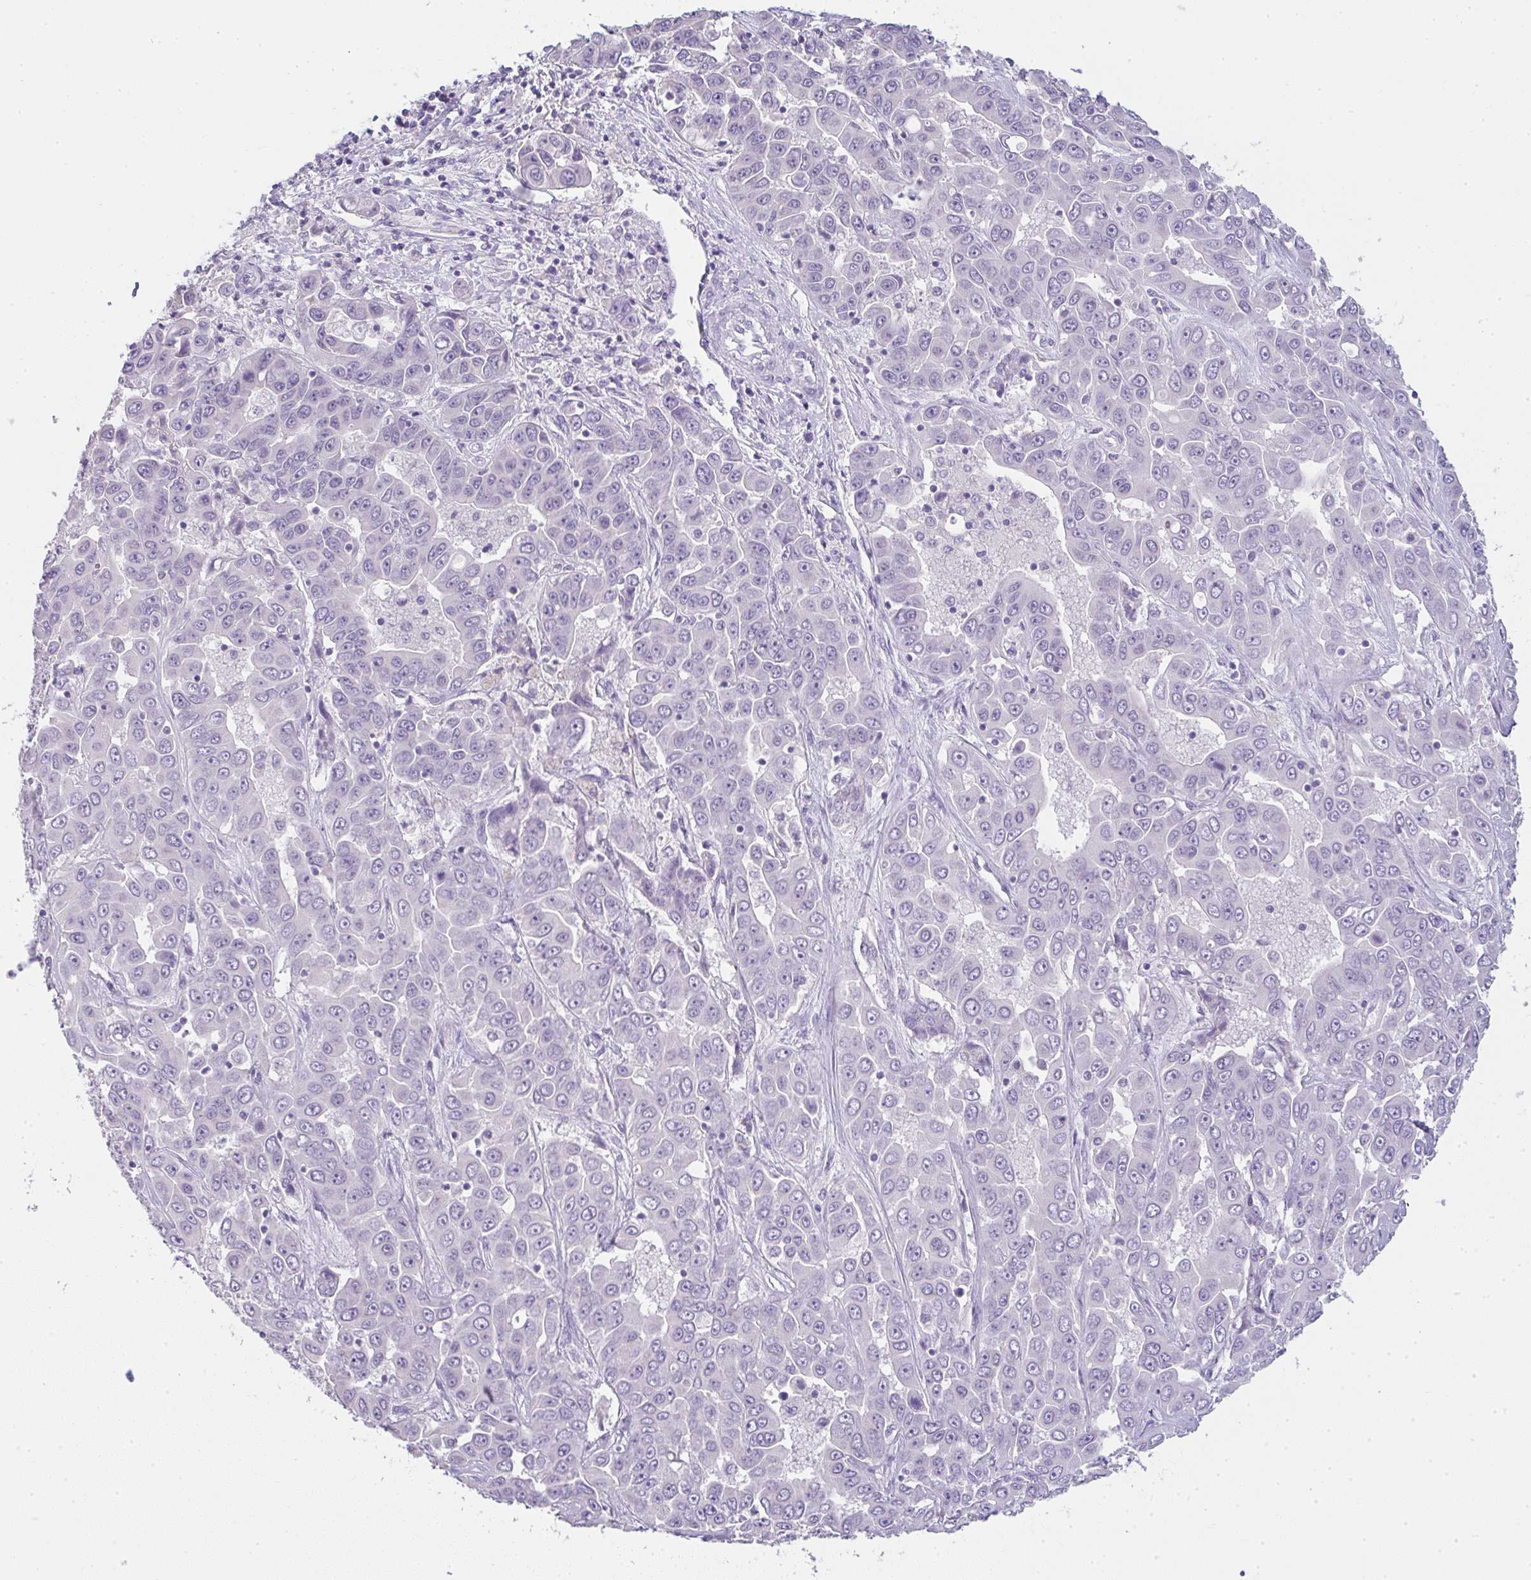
{"staining": {"intensity": "negative", "quantity": "none", "location": "none"}, "tissue": "liver cancer", "cell_type": "Tumor cells", "image_type": "cancer", "snomed": [{"axis": "morphology", "description": "Cholangiocarcinoma"}, {"axis": "topography", "description": "Liver"}], "caption": "The immunohistochemistry (IHC) micrograph has no significant staining in tumor cells of liver cholangiocarcinoma tissue.", "gene": "LPAR4", "patient": {"sex": "female", "age": 52}}